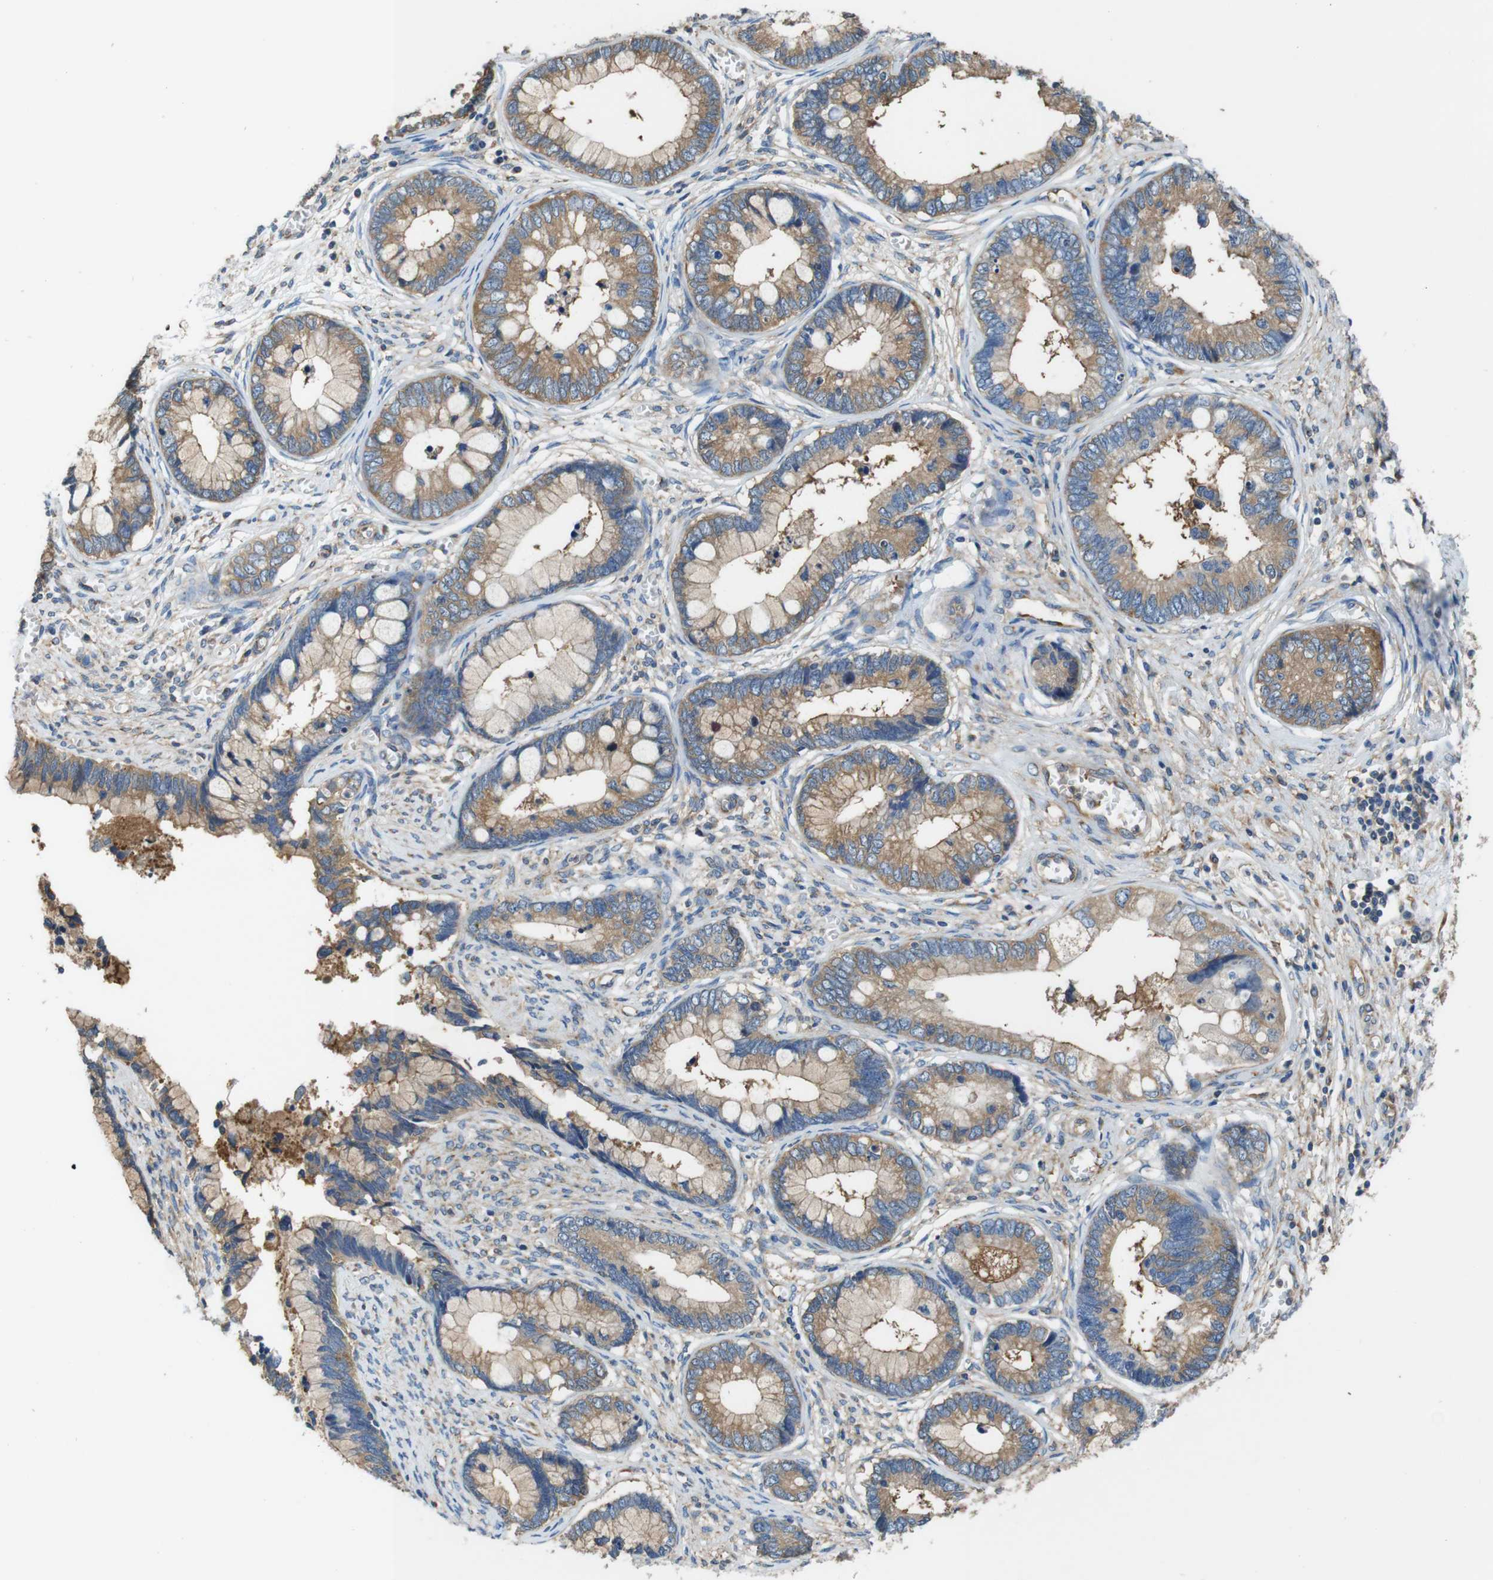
{"staining": {"intensity": "moderate", "quantity": ">75%", "location": "cytoplasmic/membranous"}, "tissue": "cervical cancer", "cell_type": "Tumor cells", "image_type": "cancer", "snomed": [{"axis": "morphology", "description": "Adenocarcinoma, NOS"}, {"axis": "topography", "description": "Cervix"}], "caption": "Immunohistochemical staining of cervical adenocarcinoma displays medium levels of moderate cytoplasmic/membranous protein positivity in about >75% of tumor cells.", "gene": "DCTN1", "patient": {"sex": "female", "age": 44}}